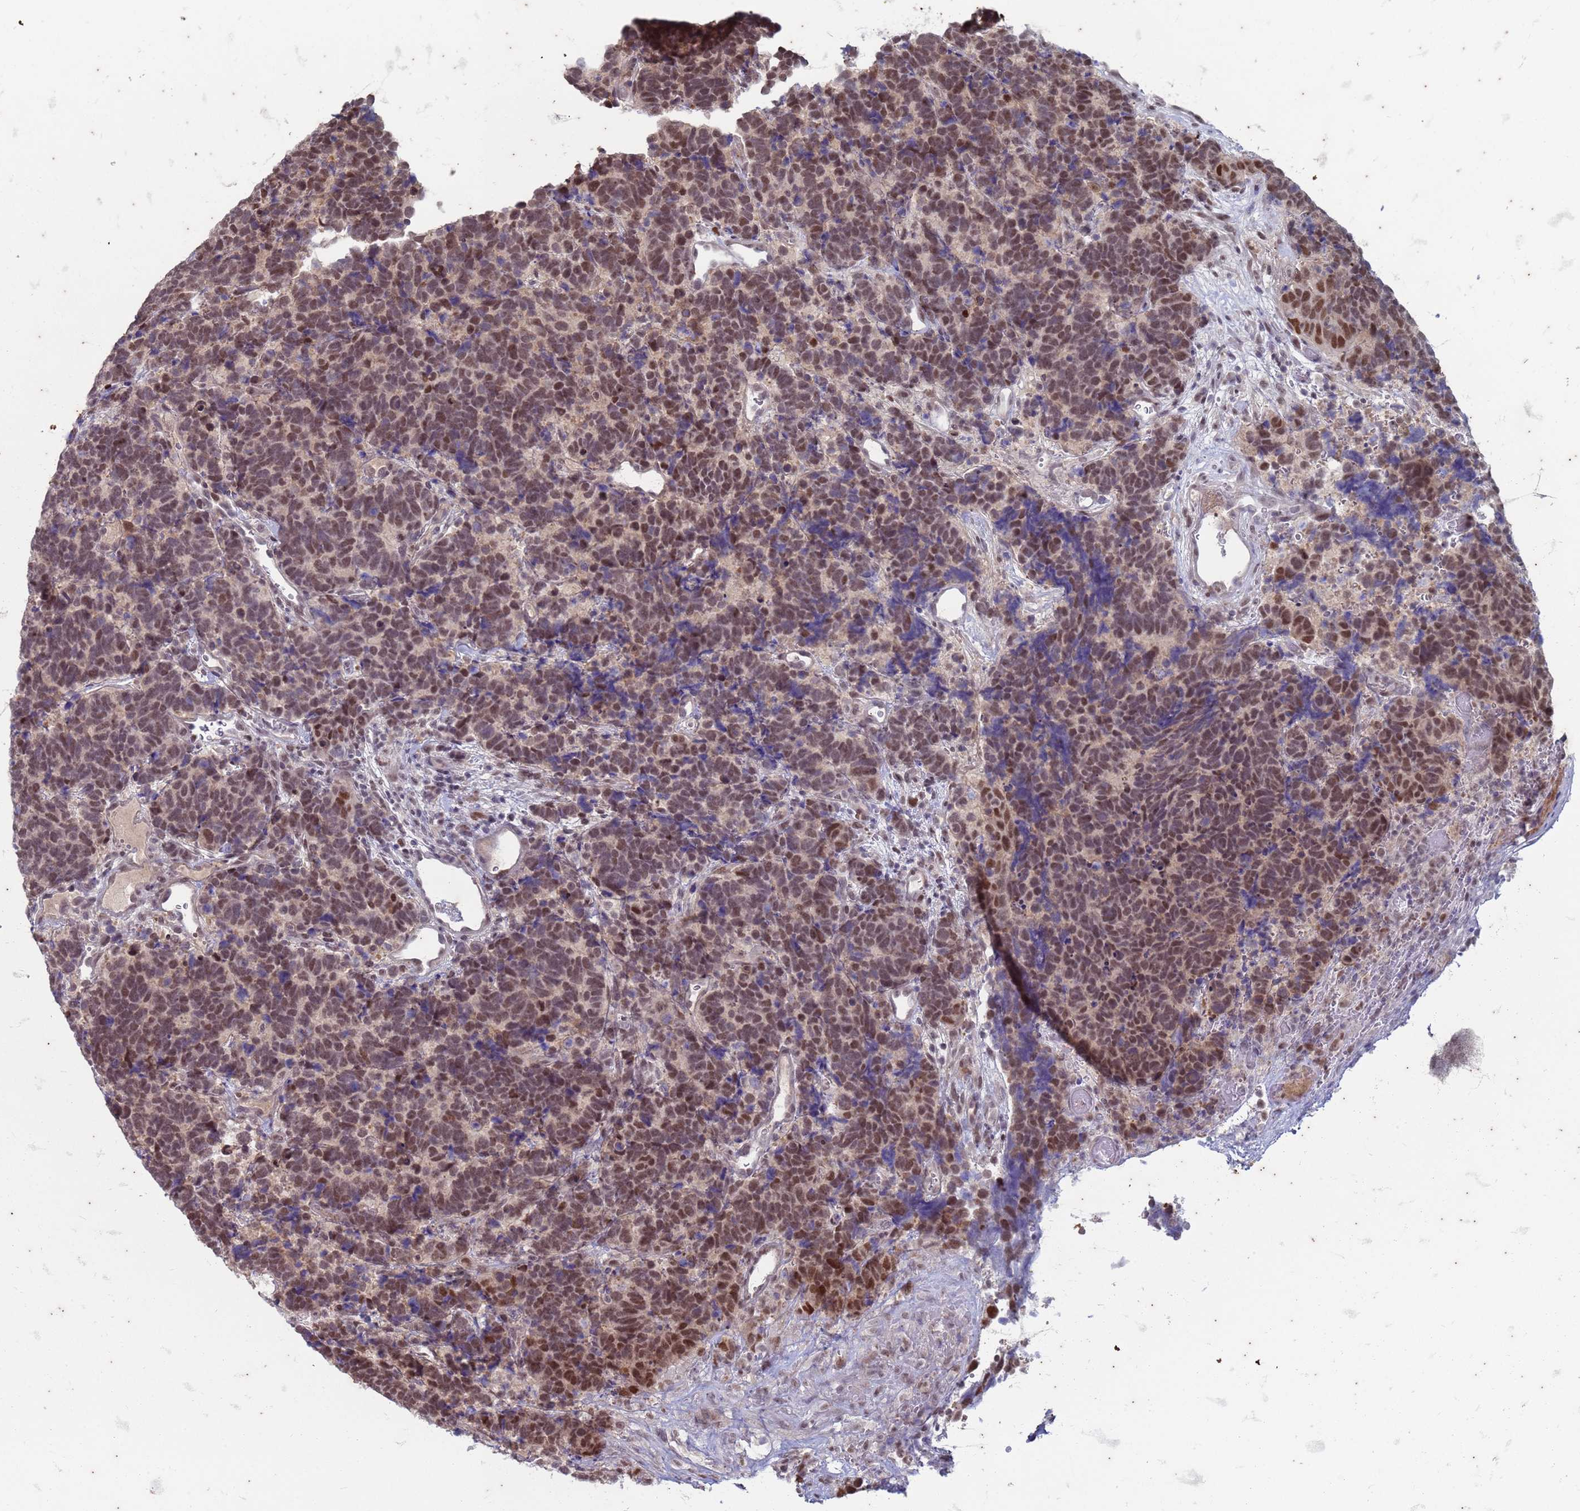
{"staining": {"intensity": "moderate", "quantity": ">75%", "location": "nuclear"}, "tissue": "carcinoid", "cell_type": "Tumor cells", "image_type": "cancer", "snomed": [{"axis": "morphology", "description": "Carcinoma, NOS"}, {"axis": "morphology", "description": "Carcinoid, malignant, NOS"}, {"axis": "topography", "description": "Urinary bladder"}], "caption": "This micrograph exhibits IHC staining of carcinoid (malignant), with medium moderate nuclear positivity in approximately >75% of tumor cells.", "gene": "TRMT6", "patient": {"sex": "male", "age": 57}}